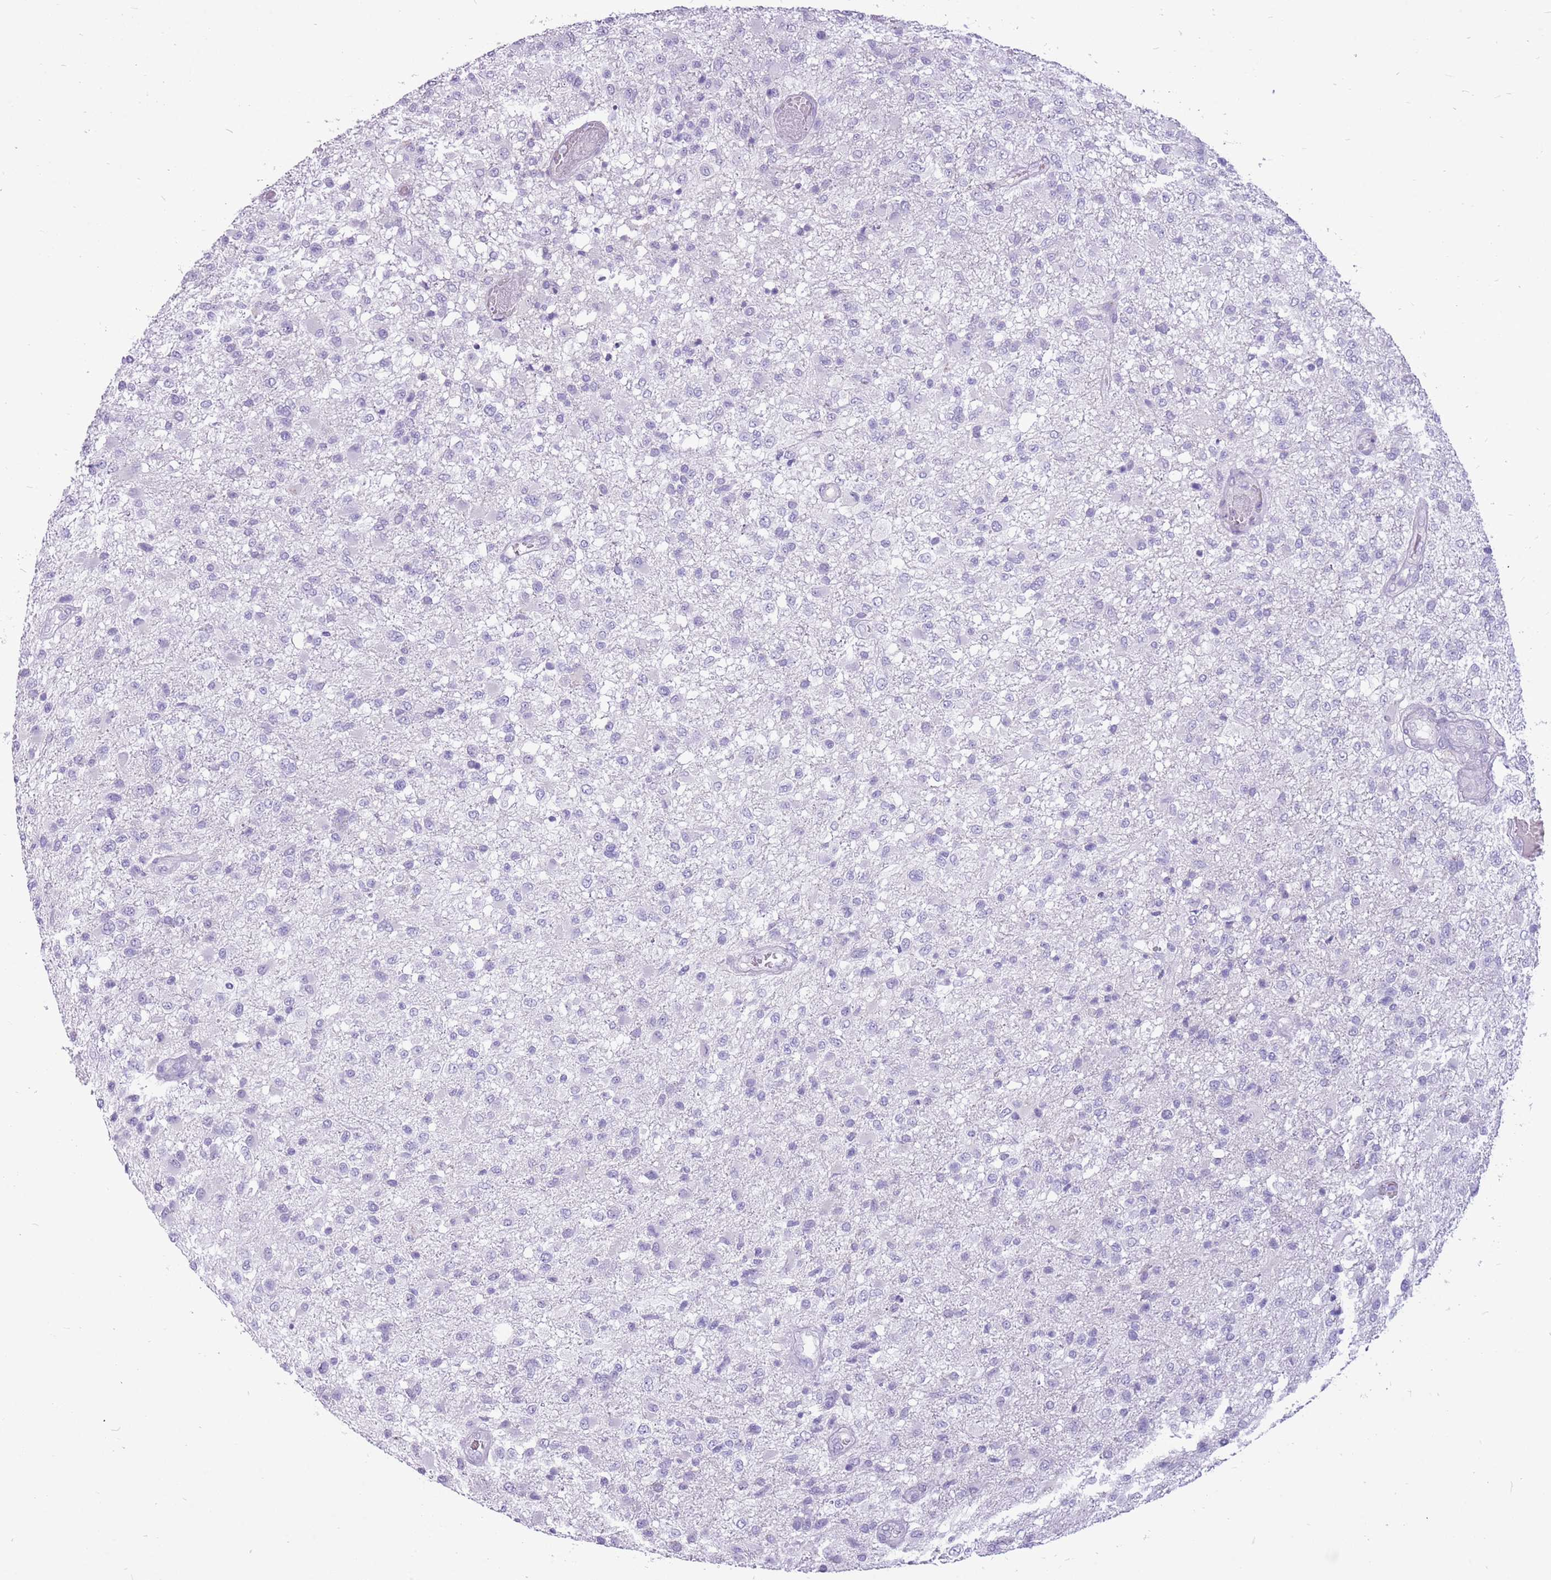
{"staining": {"intensity": "negative", "quantity": "none", "location": "none"}, "tissue": "glioma", "cell_type": "Tumor cells", "image_type": "cancer", "snomed": [{"axis": "morphology", "description": "Glioma, malignant, High grade"}, {"axis": "topography", "description": "Brain"}], "caption": "Human glioma stained for a protein using IHC displays no staining in tumor cells.", "gene": "ZNF425", "patient": {"sex": "female", "age": 74}}